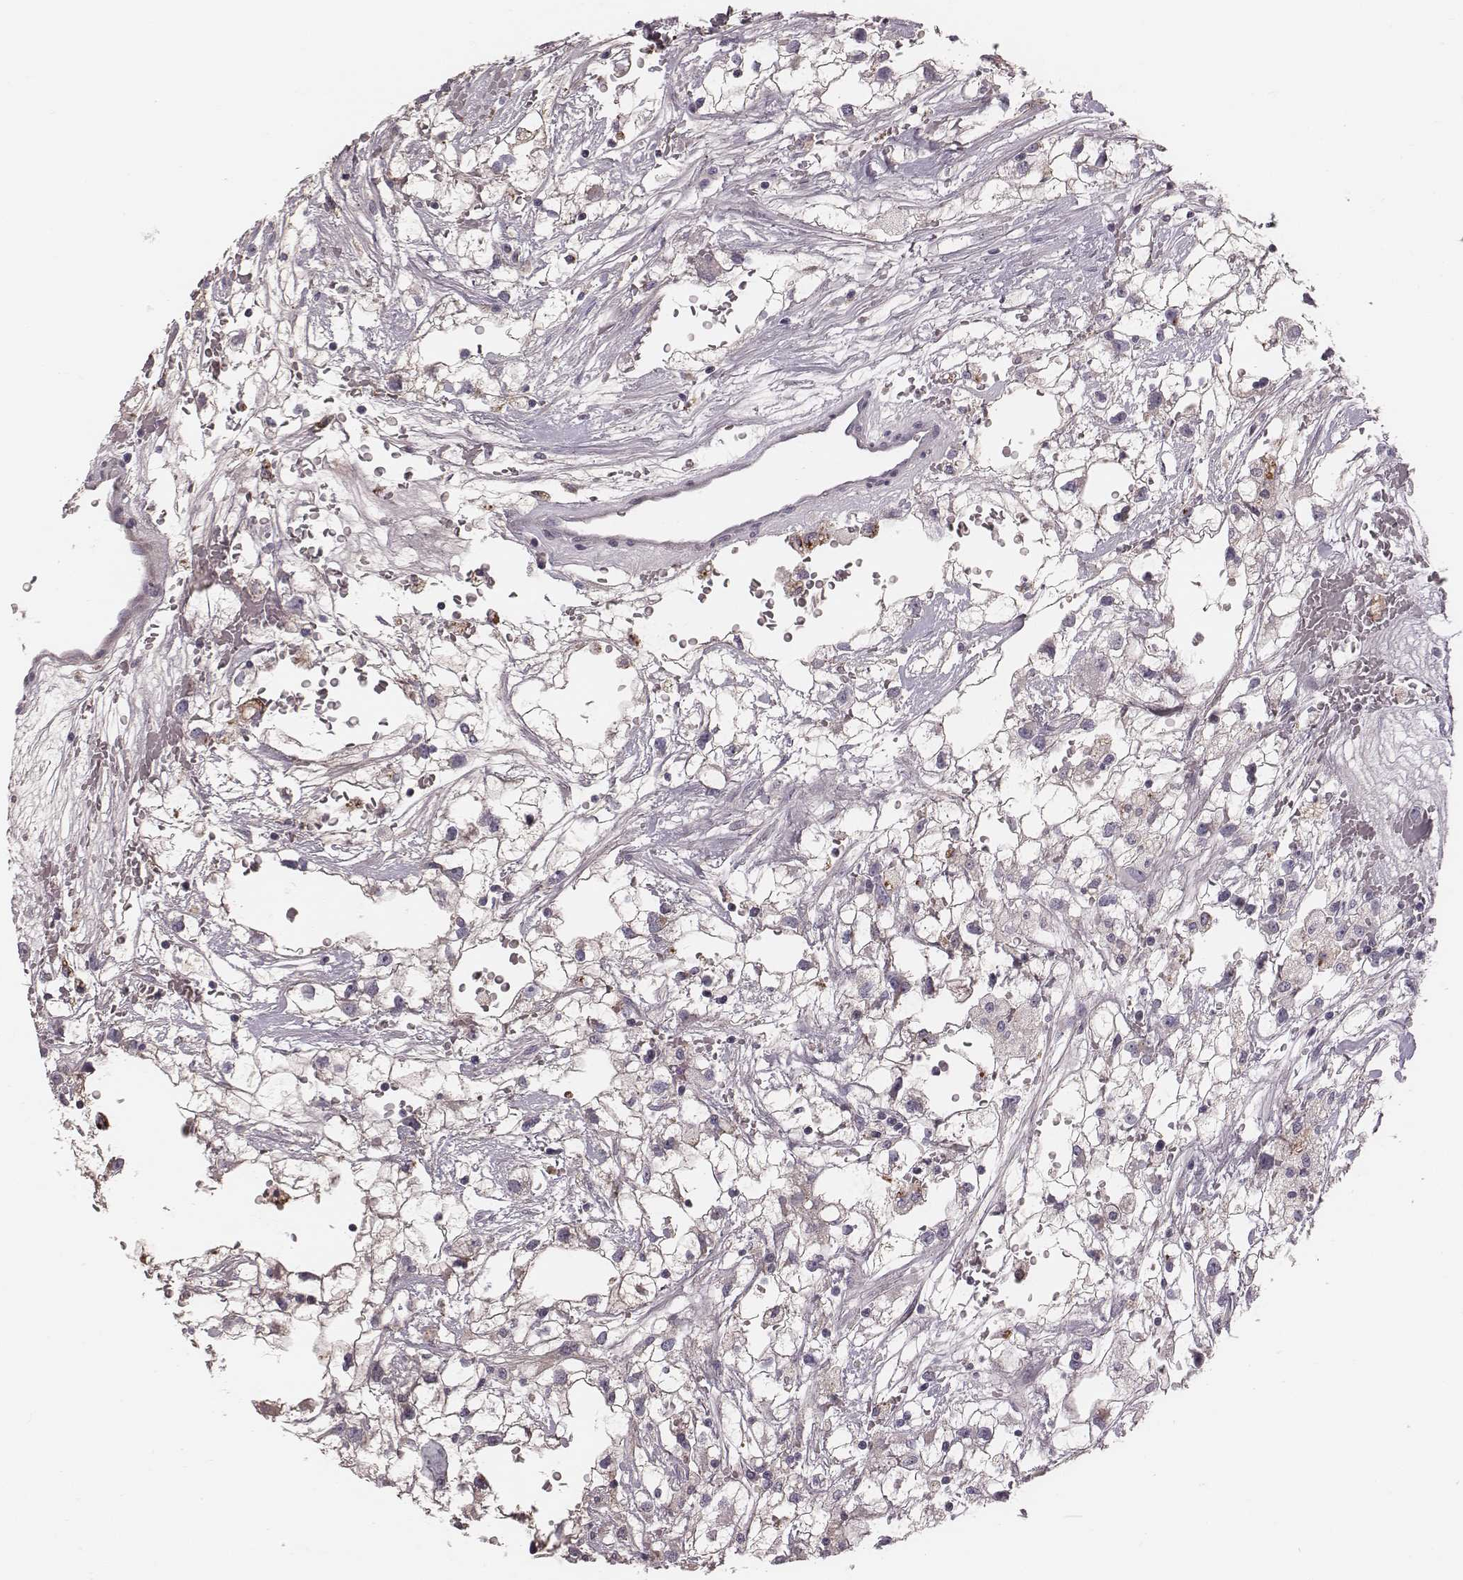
{"staining": {"intensity": "negative", "quantity": "none", "location": "none"}, "tissue": "renal cancer", "cell_type": "Tumor cells", "image_type": "cancer", "snomed": [{"axis": "morphology", "description": "Adenocarcinoma, NOS"}, {"axis": "topography", "description": "Kidney"}], "caption": "DAB (3,3'-diaminobenzidine) immunohistochemical staining of human renal adenocarcinoma shows no significant expression in tumor cells.", "gene": "CFTR", "patient": {"sex": "male", "age": 59}}